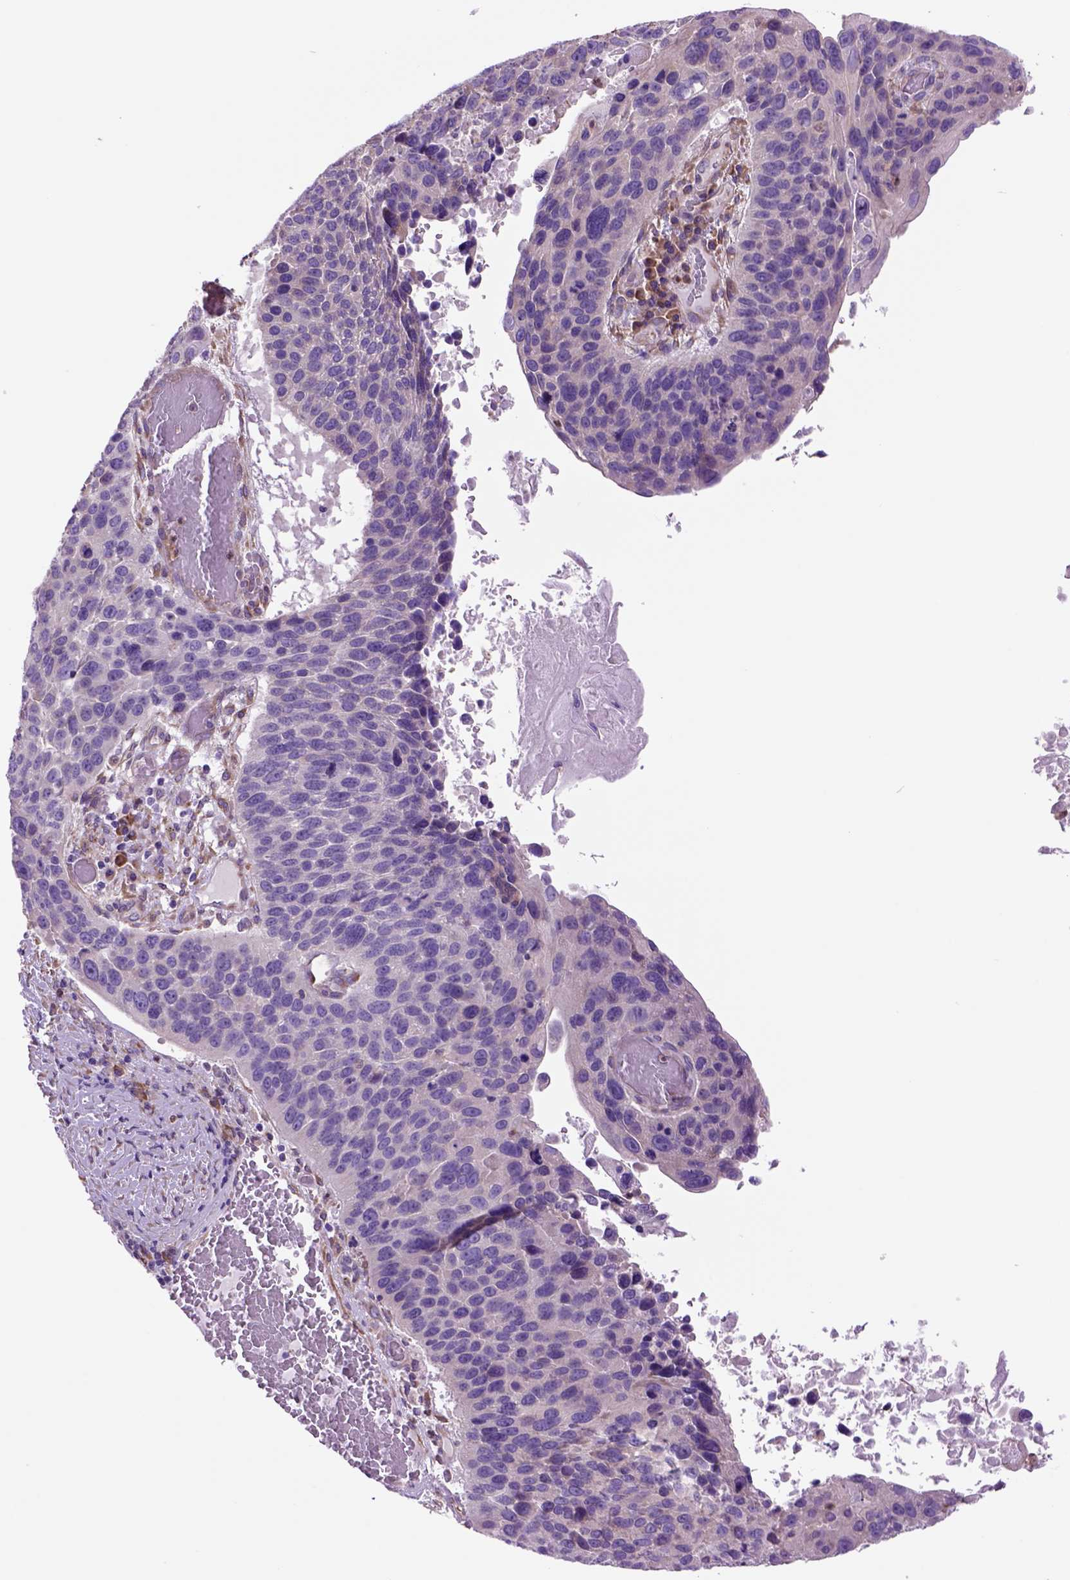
{"staining": {"intensity": "negative", "quantity": "none", "location": "none"}, "tissue": "lung cancer", "cell_type": "Tumor cells", "image_type": "cancer", "snomed": [{"axis": "morphology", "description": "Squamous cell carcinoma, NOS"}, {"axis": "topography", "description": "Lung"}], "caption": "High magnification brightfield microscopy of squamous cell carcinoma (lung) stained with DAB (3,3'-diaminobenzidine) (brown) and counterstained with hematoxylin (blue): tumor cells show no significant staining. (Immunohistochemistry (ihc), brightfield microscopy, high magnification).", "gene": "PIAS3", "patient": {"sex": "male", "age": 68}}